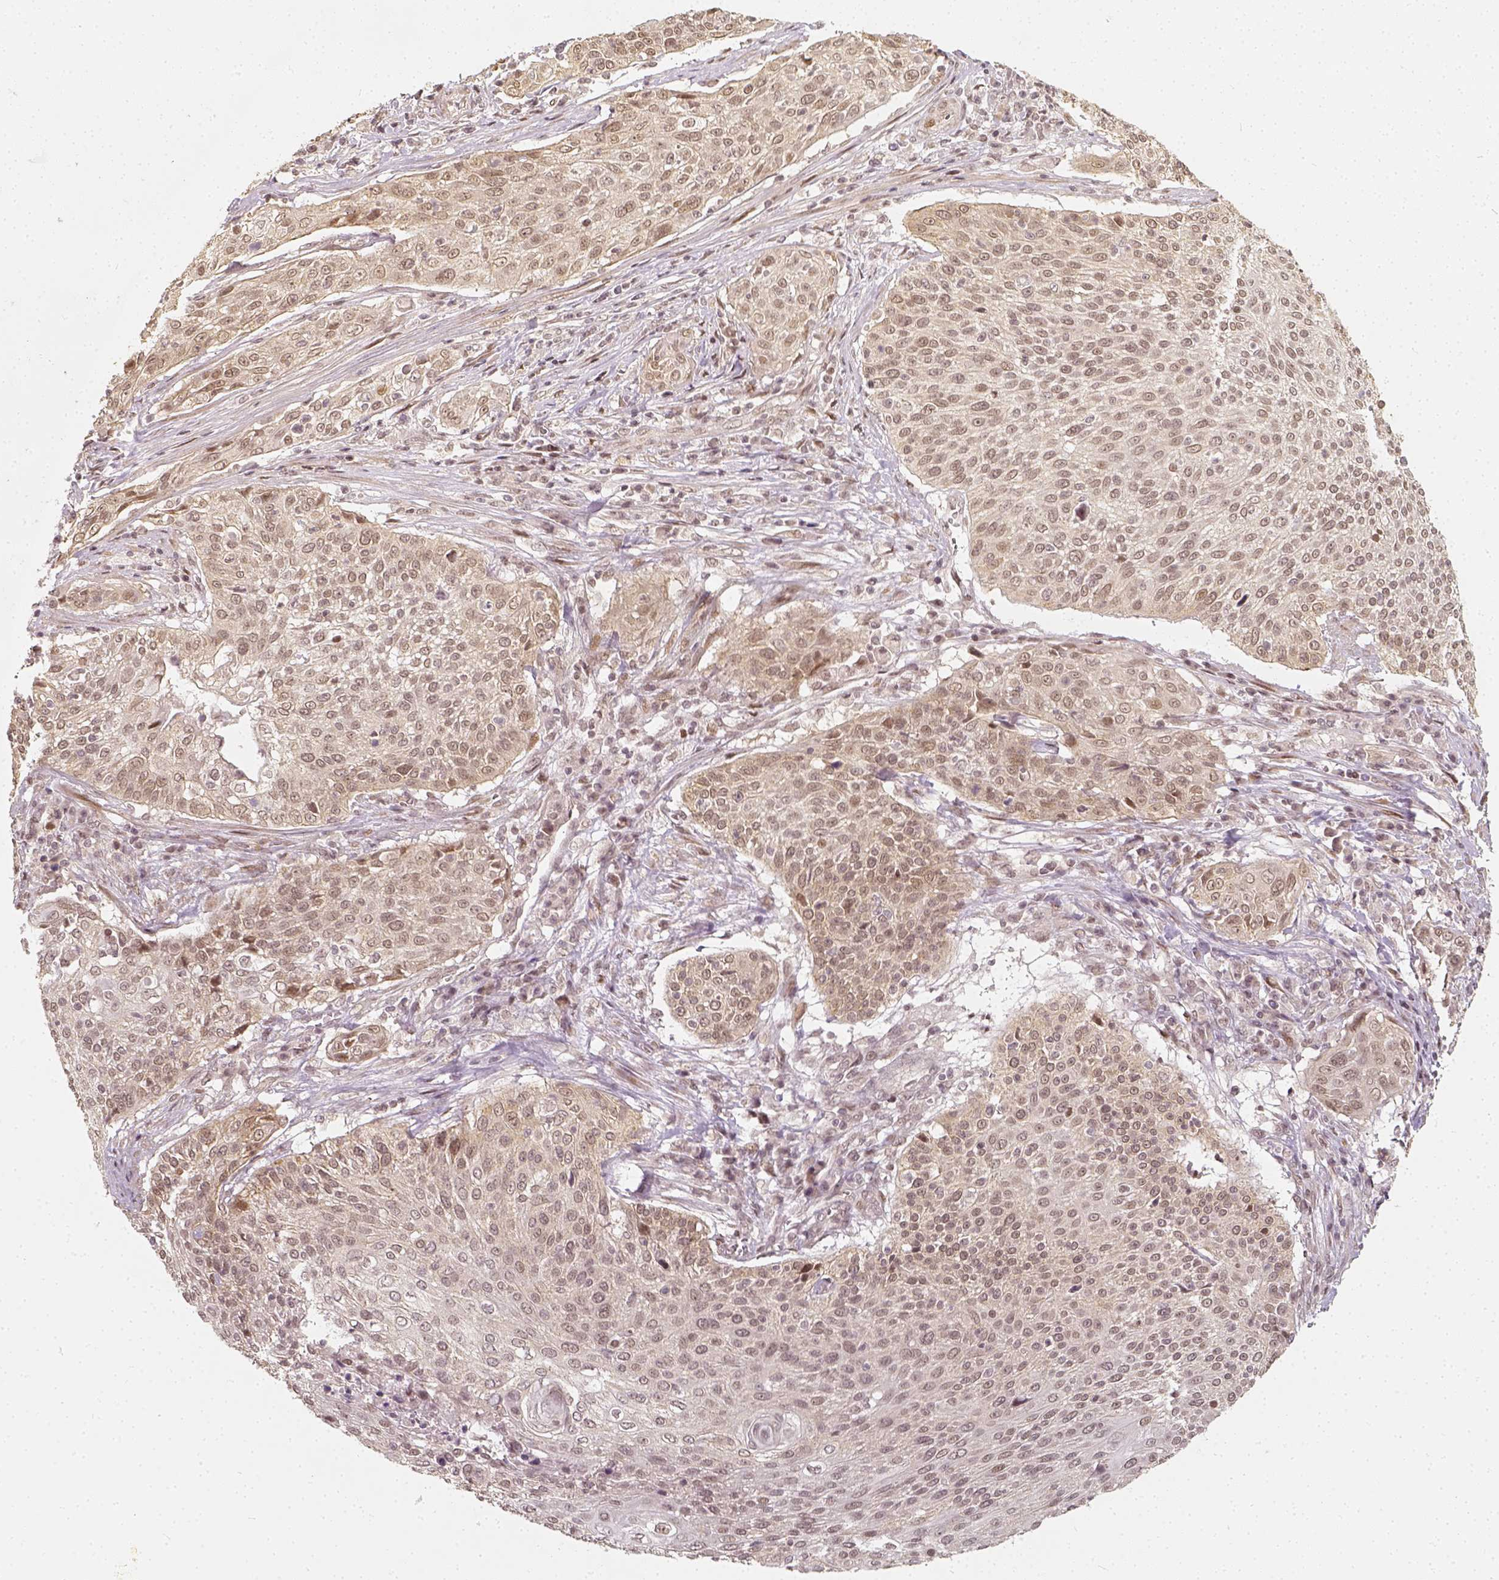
{"staining": {"intensity": "moderate", "quantity": "<25%", "location": "nuclear"}, "tissue": "cervical cancer", "cell_type": "Tumor cells", "image_type": "cancer", "snomed": [{"axis": "morphology", "description": "Squamous cell carcinoma, NOS"}, {"axis": "topography", "description": "Cervix"}], "caption": "Immunohistochemistry (IHC) (DAB (3,3'-diaminobenzidine)) staining of cervical cancer (squamous cell carcinoma) displays moderate nuclear protein positivity in approximately <25% of tumor cells. (DAB IHC with brightfield microscopy, high magnification).", "gene": "ZMAT3", "patient": {"sex": "female", "age": 31}}